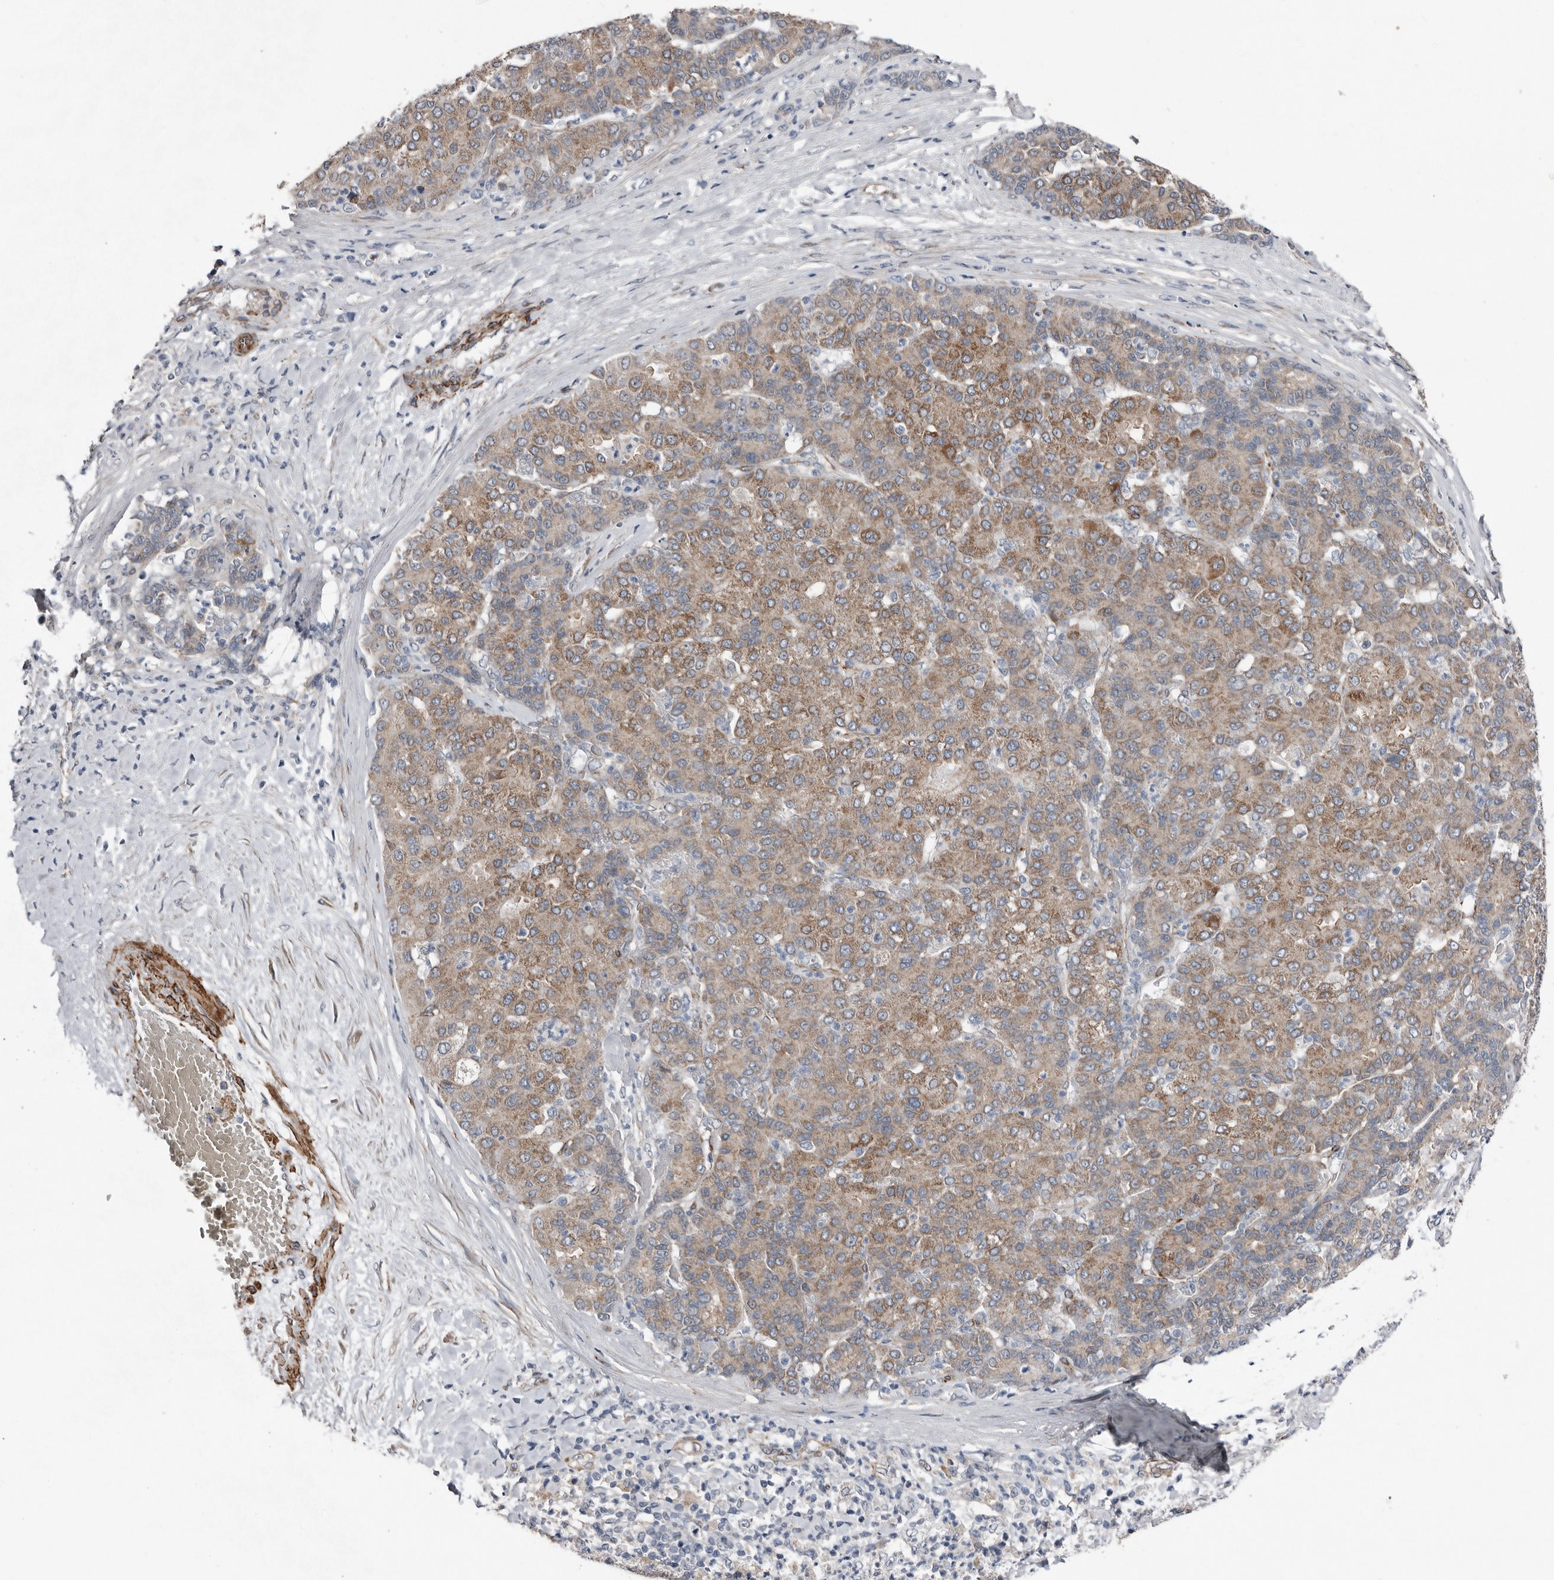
{"staining": {"intensity": "moderate", "quantity": "25%-75%", "location": "cytoplasmic/membranous"}, "tissue": "liver cancer", "cell_type": "Tumor cells", "image_type": "cancer", "snomed": [{"axis": "morphology", "description": "Carcinoma, Hepatocellular, NOS"}, {"axis": "topography", "description": "Liver"}], "caption": "A brown stain labels moderate cytoplasmic/membranous expression of a protein in human liver hepatocellular carcinoma tumor cells.", "gene": "RANBP17", "patient": {"sex": "male", "age": 65}}